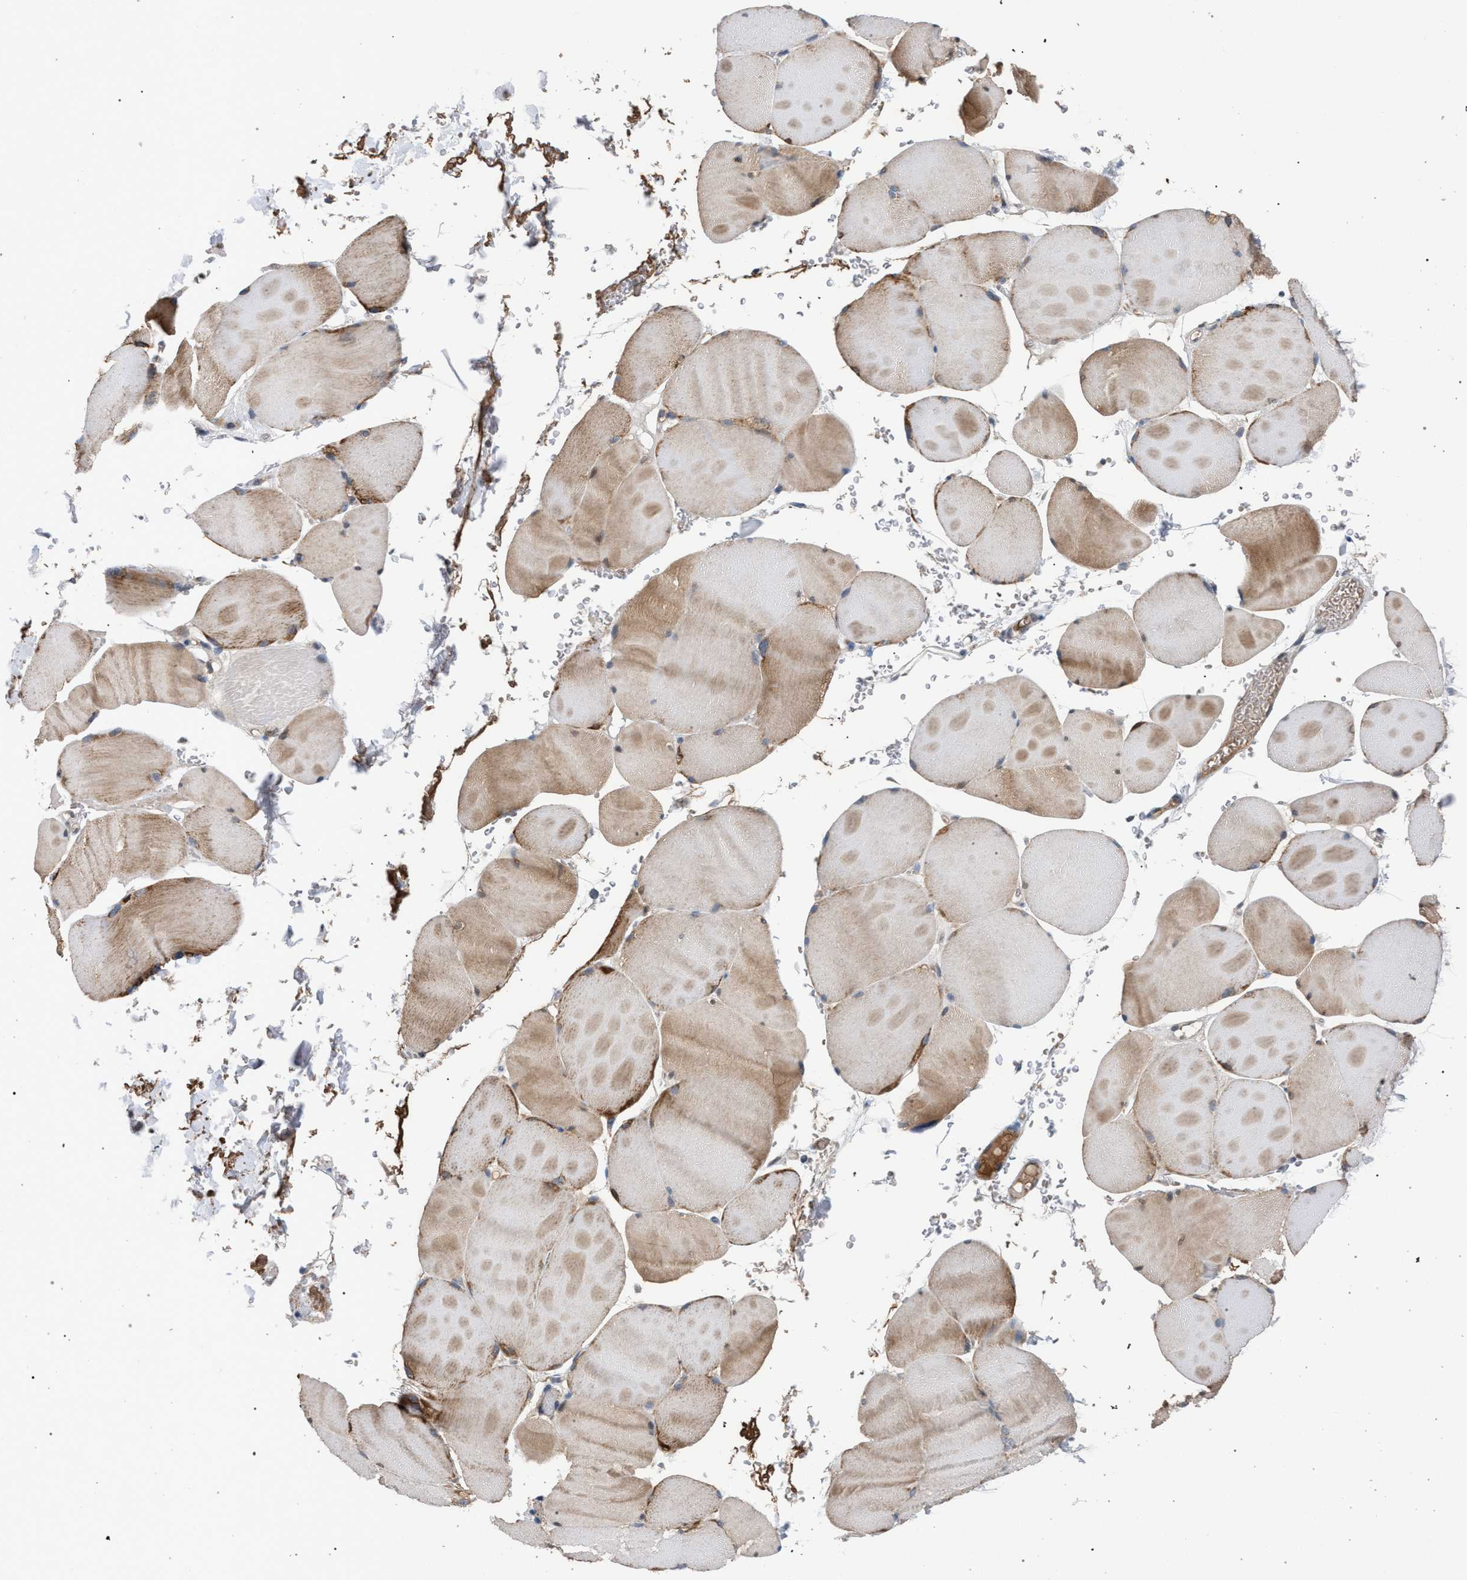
{"staining": {"intensity": "moderate", "quantity": "25%-75%", "location": "cytoplasmic/membranous"}, "tissue": "skeletal muscle", "cell_type": "Myocytes", "image_type": "normal", "snomed": [{"axis": "morphology", "description": "Normal tissue, NOS"}, {"axis": "topography", "description": "Skin"}, {"axis": "topography", "description": "Skeletal muscle"}], "caption": "DAB (3,3'-diaminobenzidine) immunohistochemical staining of unremarkable skeletal muscle reveals moderate cytoplasmic/membranous protein staining in approximately 25%-75% of myocytes.", "gene": "TECPR1", "patient": {"sex": "male", "age": 83}}